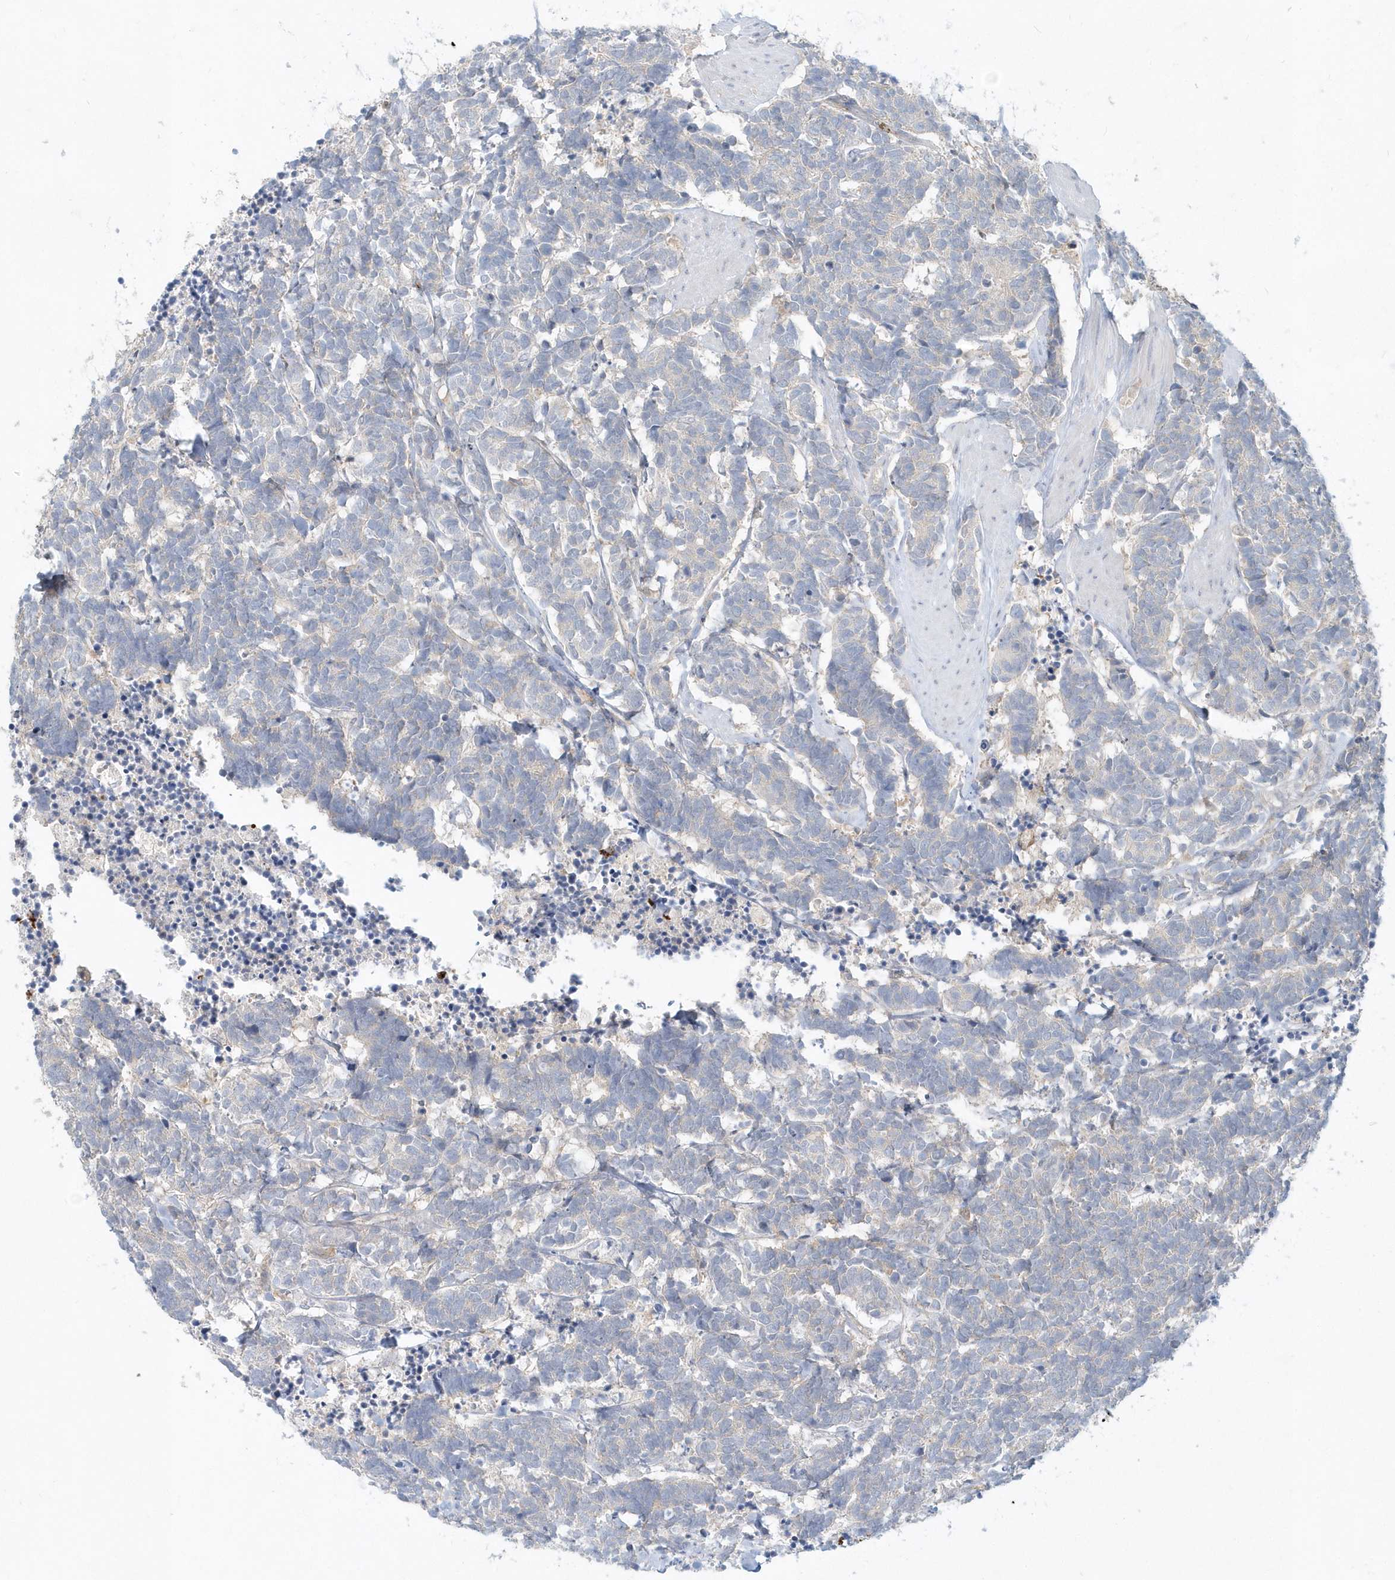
{"staining": {"intensity": "negative", "quantity": "none", "location": "none"}, "tissue": "carcinoid", "cell_type": "Tumor cells", "image_type": "cancer", "snomed": [{"axis": "morphology", "description": "Carcinoma, NOS"}, {"axis": "morphology", "description": "Carcinoid, malignant, NOS"}, {"axis": "topography", "description": "Urinary bladder"}], "caption": "A high-resolution micrograph shows IHC staining of carcinoma, which shows no significant expression in tumor cells.", "gene": "RNF7", "patient": {"sex": "male", "age": 57}}